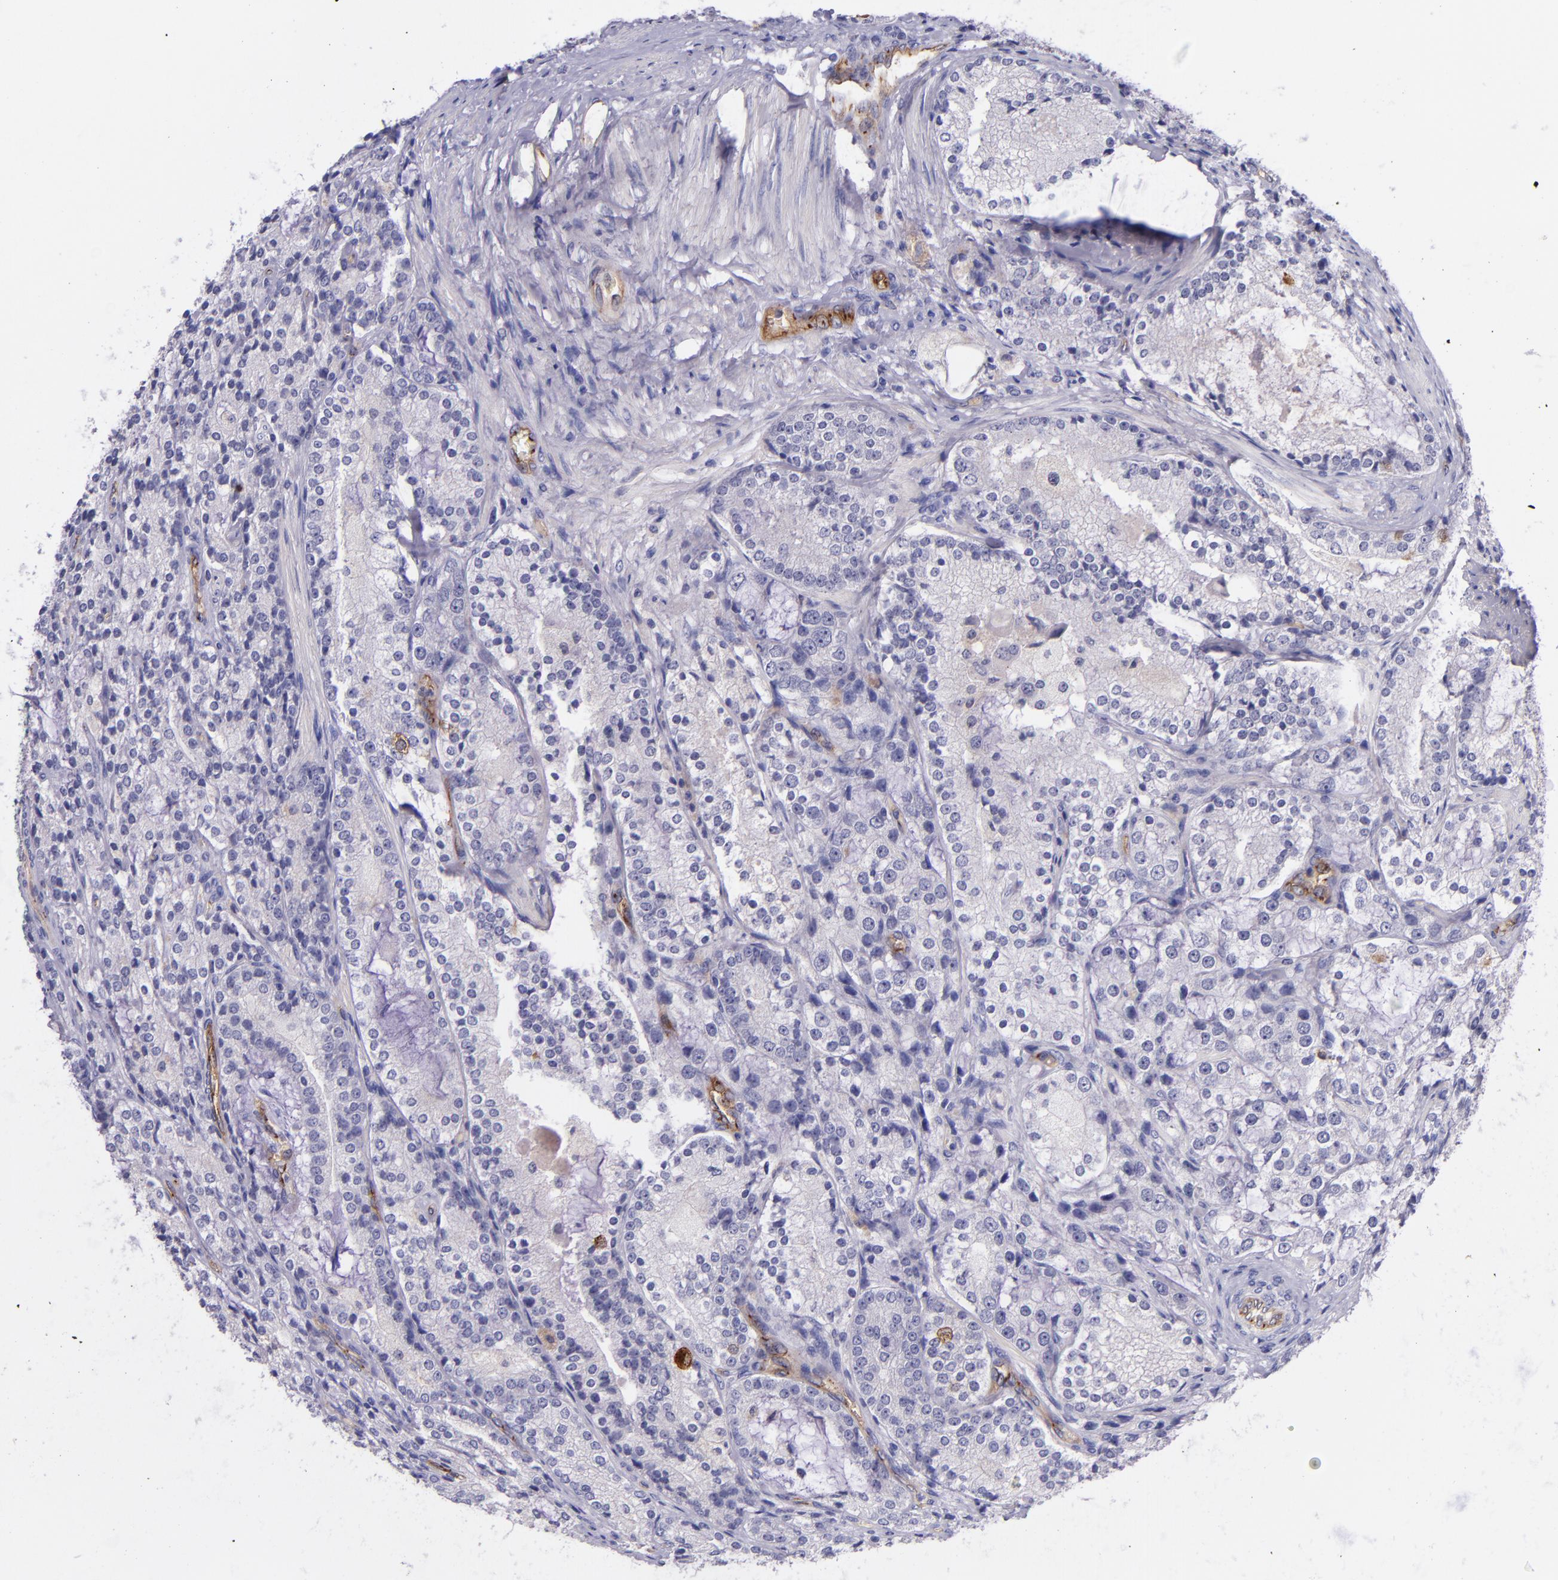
{"staining": {"intensity": "moderate", "quantity": "<25%", "location": "cytoplasmic/membranous"}, "tissue": "prostate cancer", "cell_type": "Tumor cells", "image_type": "cancer", "snomed": [{"axis": "morphology", "description": "Adenocarcinoma, High grade"}, {"axis": "topography", "description": "Prostate"}], "caption": "Protein expression analysis of high-grade adenocarcinoma (prostate) displays moderate cytoplasmic/membranous positivity in about <25% of tumor cells.", "gene": "NOS3", "patient": {"sex": "male", "age": 63}}